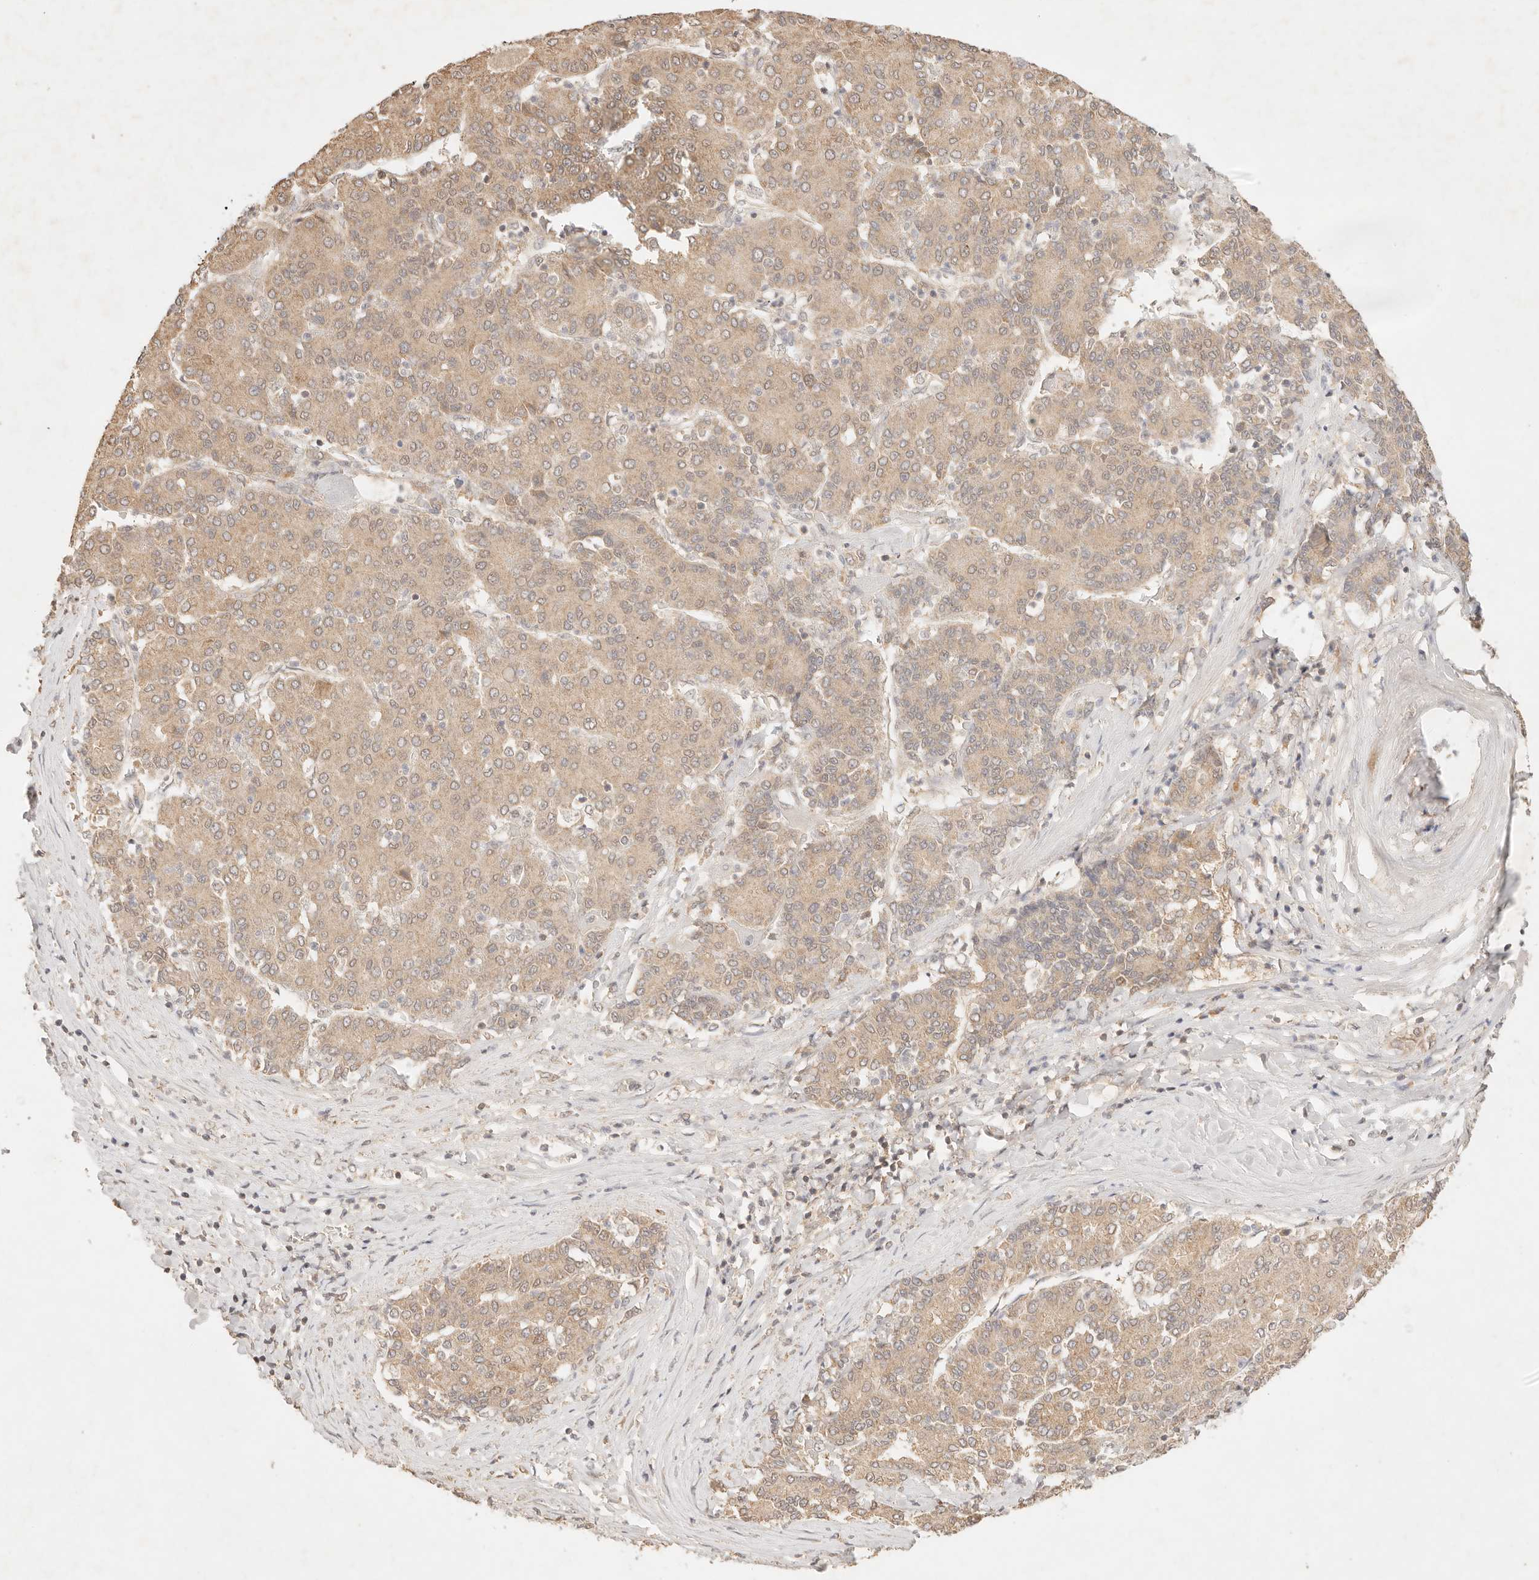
{"staining": {"intensity": "weak", "quantity": ">75%", "location": "cytoplasmic/membranous"}, "tissue": "liver cancer", "cell_type": "Tumor cells", "image_type": "cancer", "snomed": [{"axis": "morphology", "description": "Carcinoma, Hepatocellular, NOS"}, {"axis": "topography", "description": "Liver"}], "caption": "Immunohistochemistry (DAB) staining of liver cancer shows weak cytoplasmic/membranous protein expression in approximately >75% of tumor cells. (DAB = brown stain, brightfield microscopy at high magnification).", "gene": "TRIM11", "patient": {"sex": "male", "age": 65}}